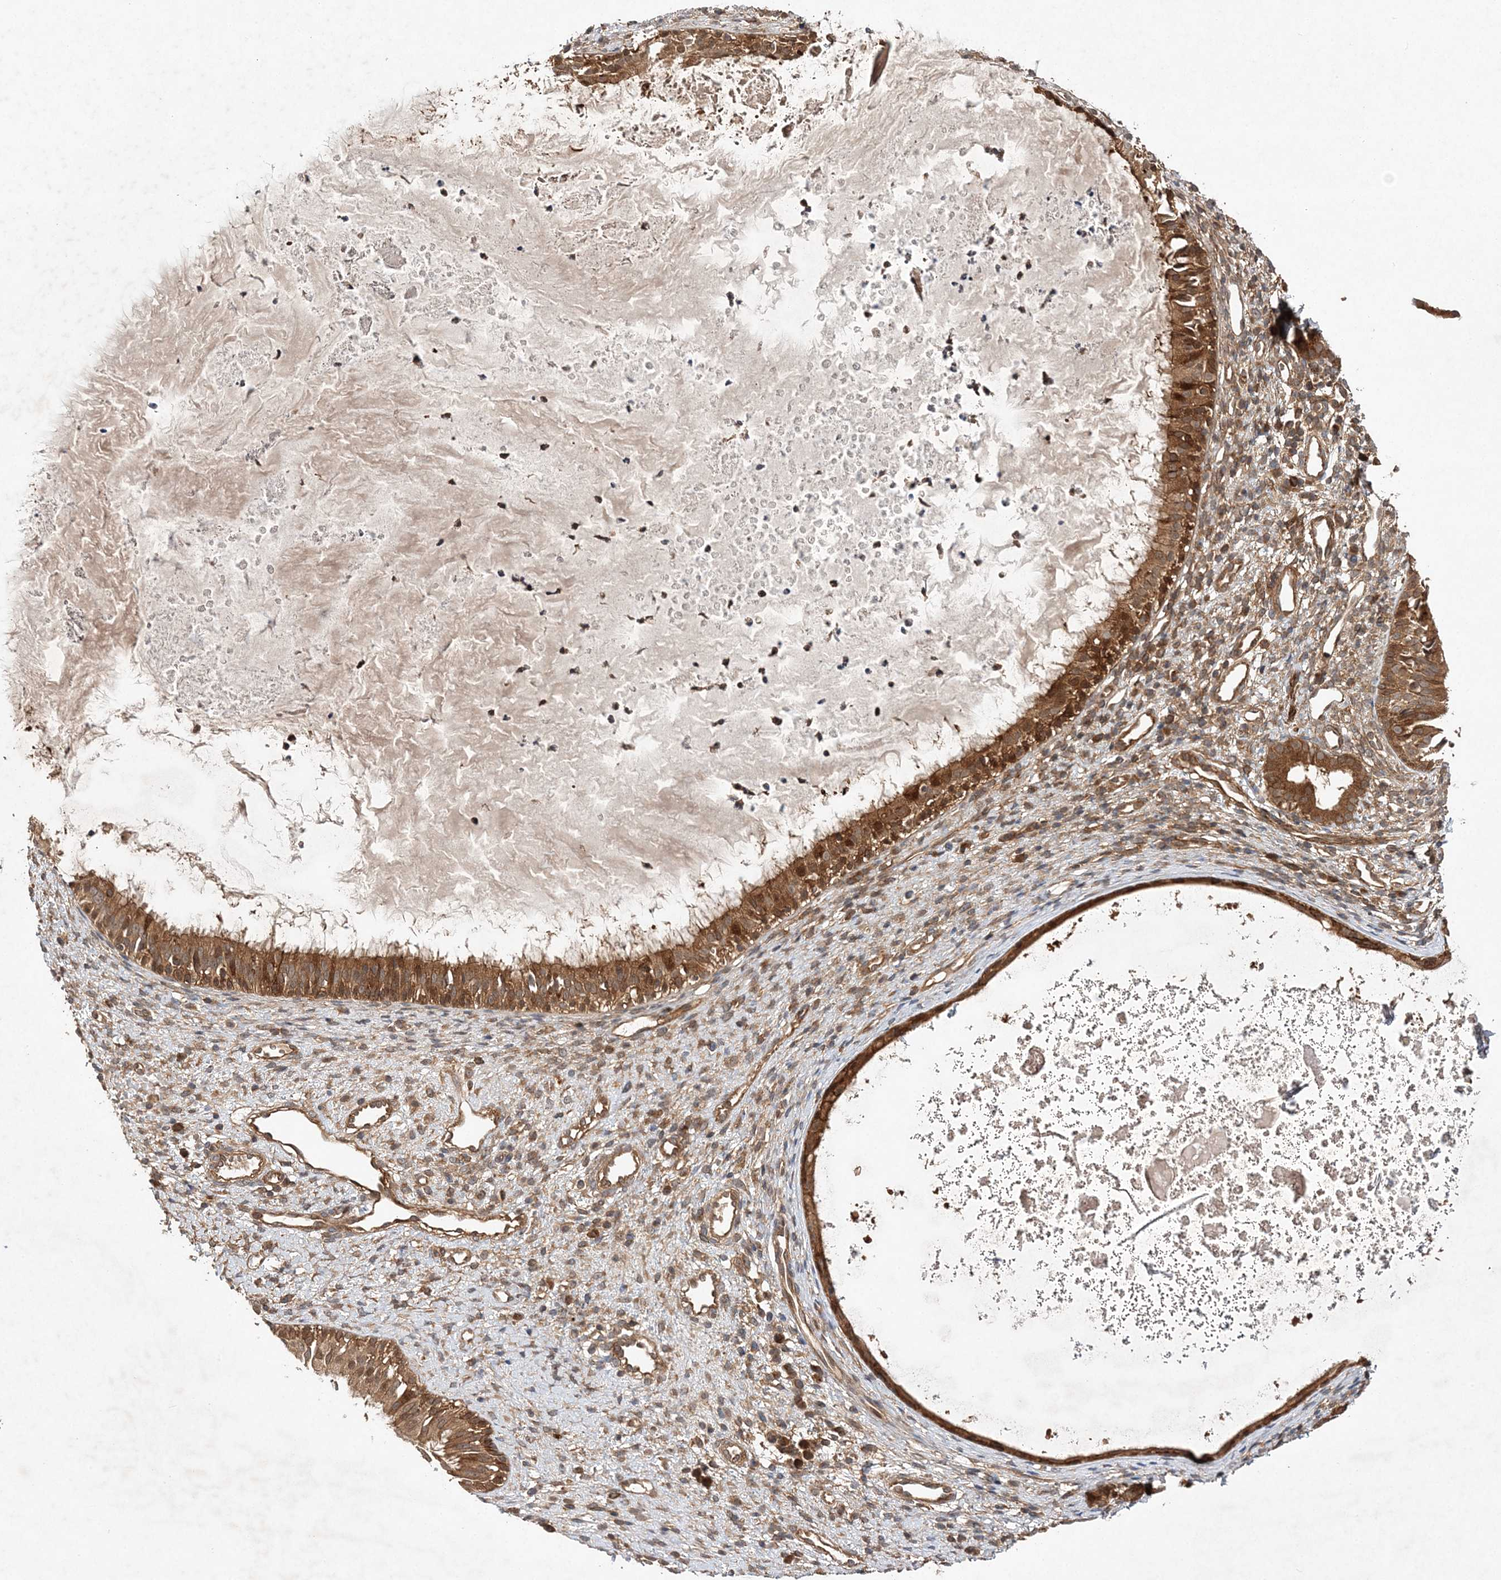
{"staining": {"intensity": "moderate", "quantity": ">75%", "location": "cytoplasmic/membranous"}, "tissue": "nasopharynx", "cell_type": "Respiratory epithelial cells", "image_type": "normal", "snomed": [{"axis": "morphology", "description": "Normal tissue, NOS"}, {"axis": "topography", "description": "Nasopharynx"}], "caption": "Immunohistochemistry (IHC) (DAB) staining of normal nasopharynx displays moderate cytoplasmic/membranous protein expression in approximately >75% of respiratory epithelial cells. The staining was performed using DAB (3,3'-diaminobenzidine) to visualize the protein expression in brown, while the nuclei were stained in blue with hematoxylin (Magnification: 20x).", "gene": "TMEM9B", "patient": {"sex": "male", "age": 22}}